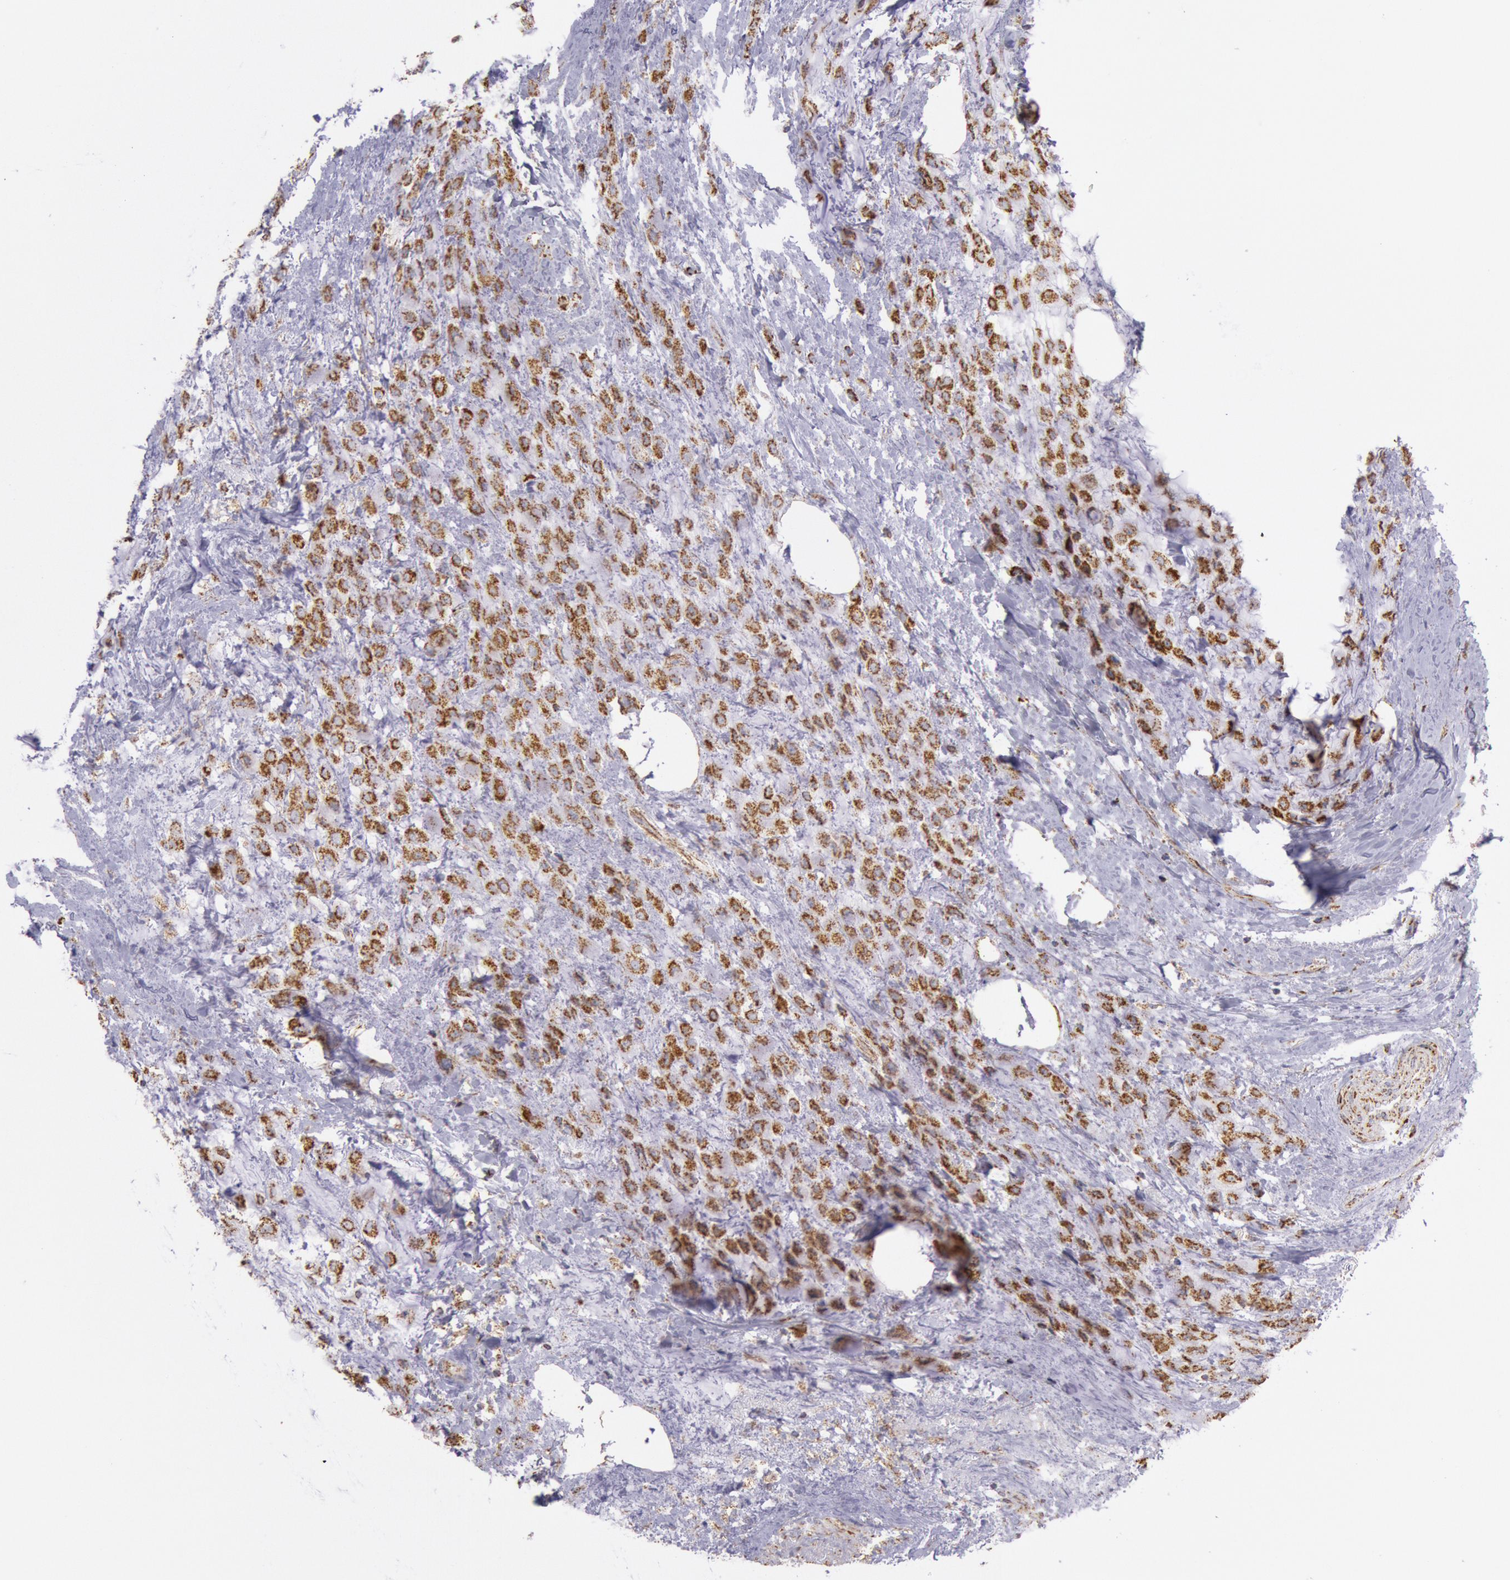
{"staining": {"intensity": "moderate", "quantity": ">75%", "location": "cytoplasmic/membranous"}, "tissue": "breast cancer", "cell_type": "Tumor cells", "image_type": "cancer", "snomed": [{"axis": "morphology", "description": "Lobular carcinoma"}, {"axis": "topography", "description": "Breast"}], "caption": "This is an image of IHC staining of breast cancer (lobular carcinoma), which shows moderate positivity in the cytoplasmic/membranous of tumor cells.", "gene": "CYC1", "patient": {"sex": "female", "age": 85}}